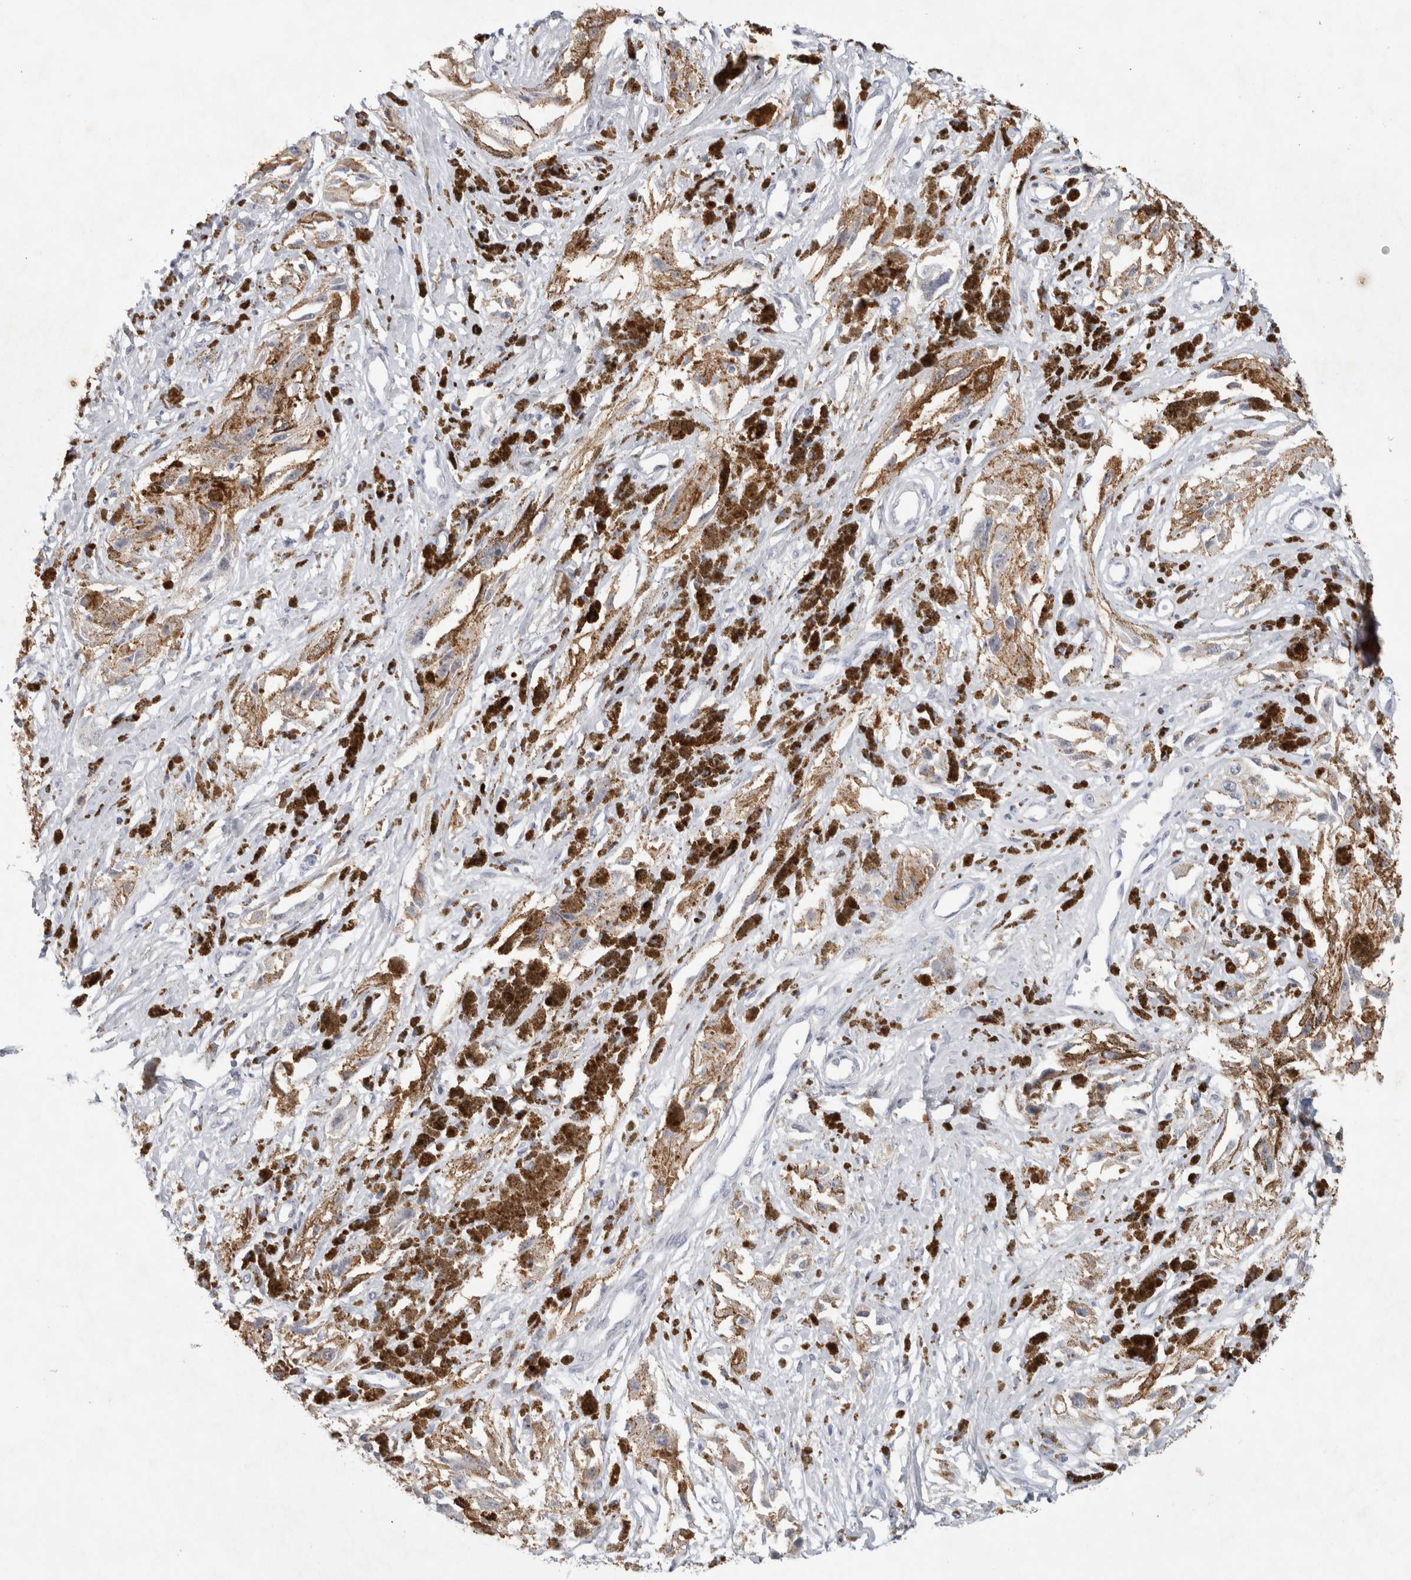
{"staining": {"intensity": "negative", "quantity": "none", "location": "none"}, "tissue": "melanoma", "cell_type": "Tumor cells", "image_type": "cancer", "snomed": [{"axis": "morphology", "description": "Malignant melanoma, NOS"}, {"axis": "topography", "description": "Skin"}], "caption": "IHC image of malignant melanoma stained for a protein (brown), which exhibits no staining in tumor cells.", "gene": "TONSL", "patient": {"sex": "male", "age": 88}}